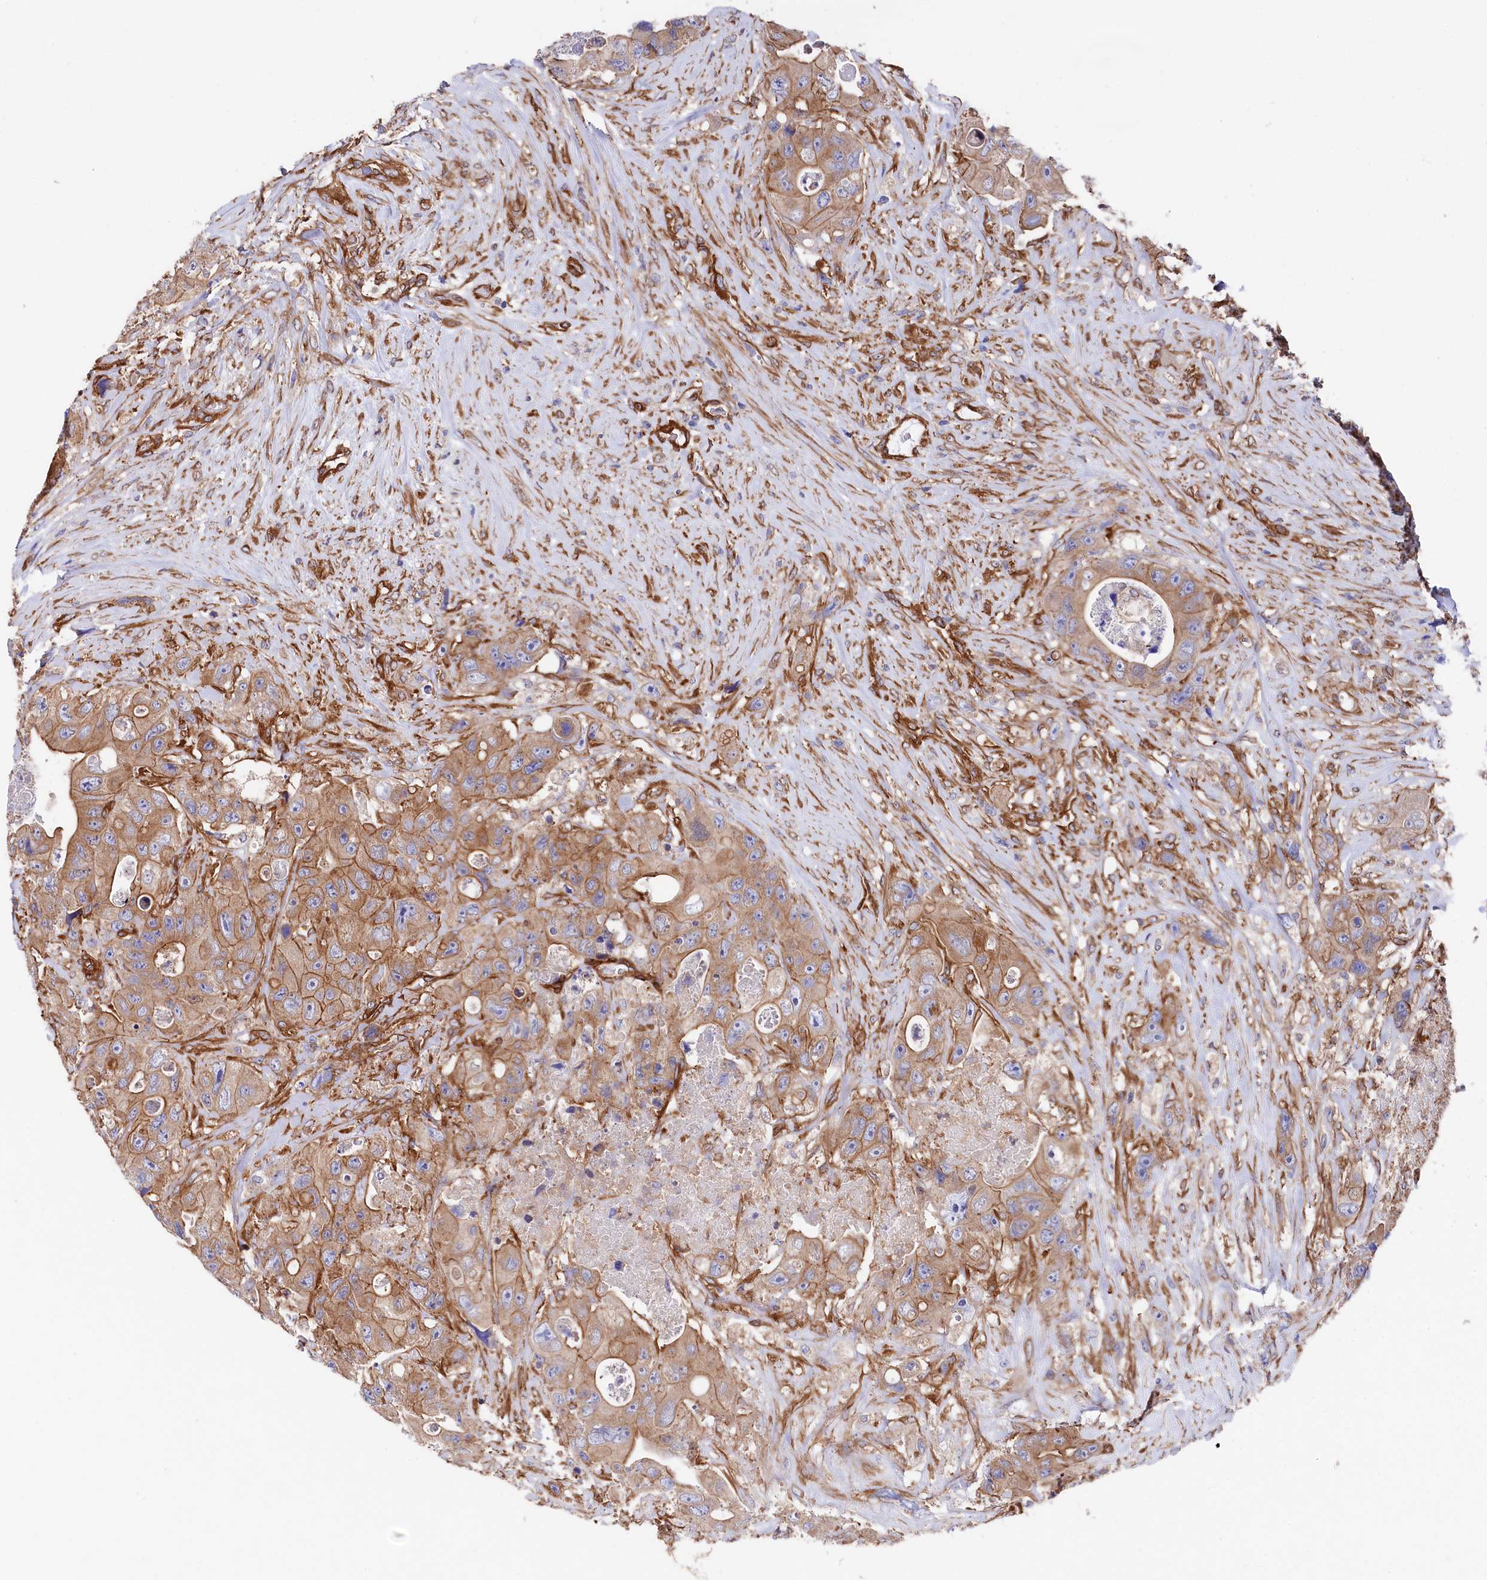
{"staining": {"intensity": "moderate", "quantity": ">75%", "location": "cytoplasmic/membranous"}, "tissue": "colorectal cancer", "cell_type": "Tumor cells", "image_type": "cancer", "snomed": [{"axis": "morphology", "description": "Adenocarcinoma, NOS"}, {"axis": "topography", "description": "Colon"}], "caption": "Protein positivity by immunohistochemistry (IHC) displays moderate cytoplasmic/membranous expression in approximately >75% of tumor cells in colorectal cancer. (Stains: DAB in brown, nuclei in blue, Microscopy: brightfield microscopy at high magnification).", "gene": "TNKS1BP1", "patient": {"sex": "female", "age": 46}}